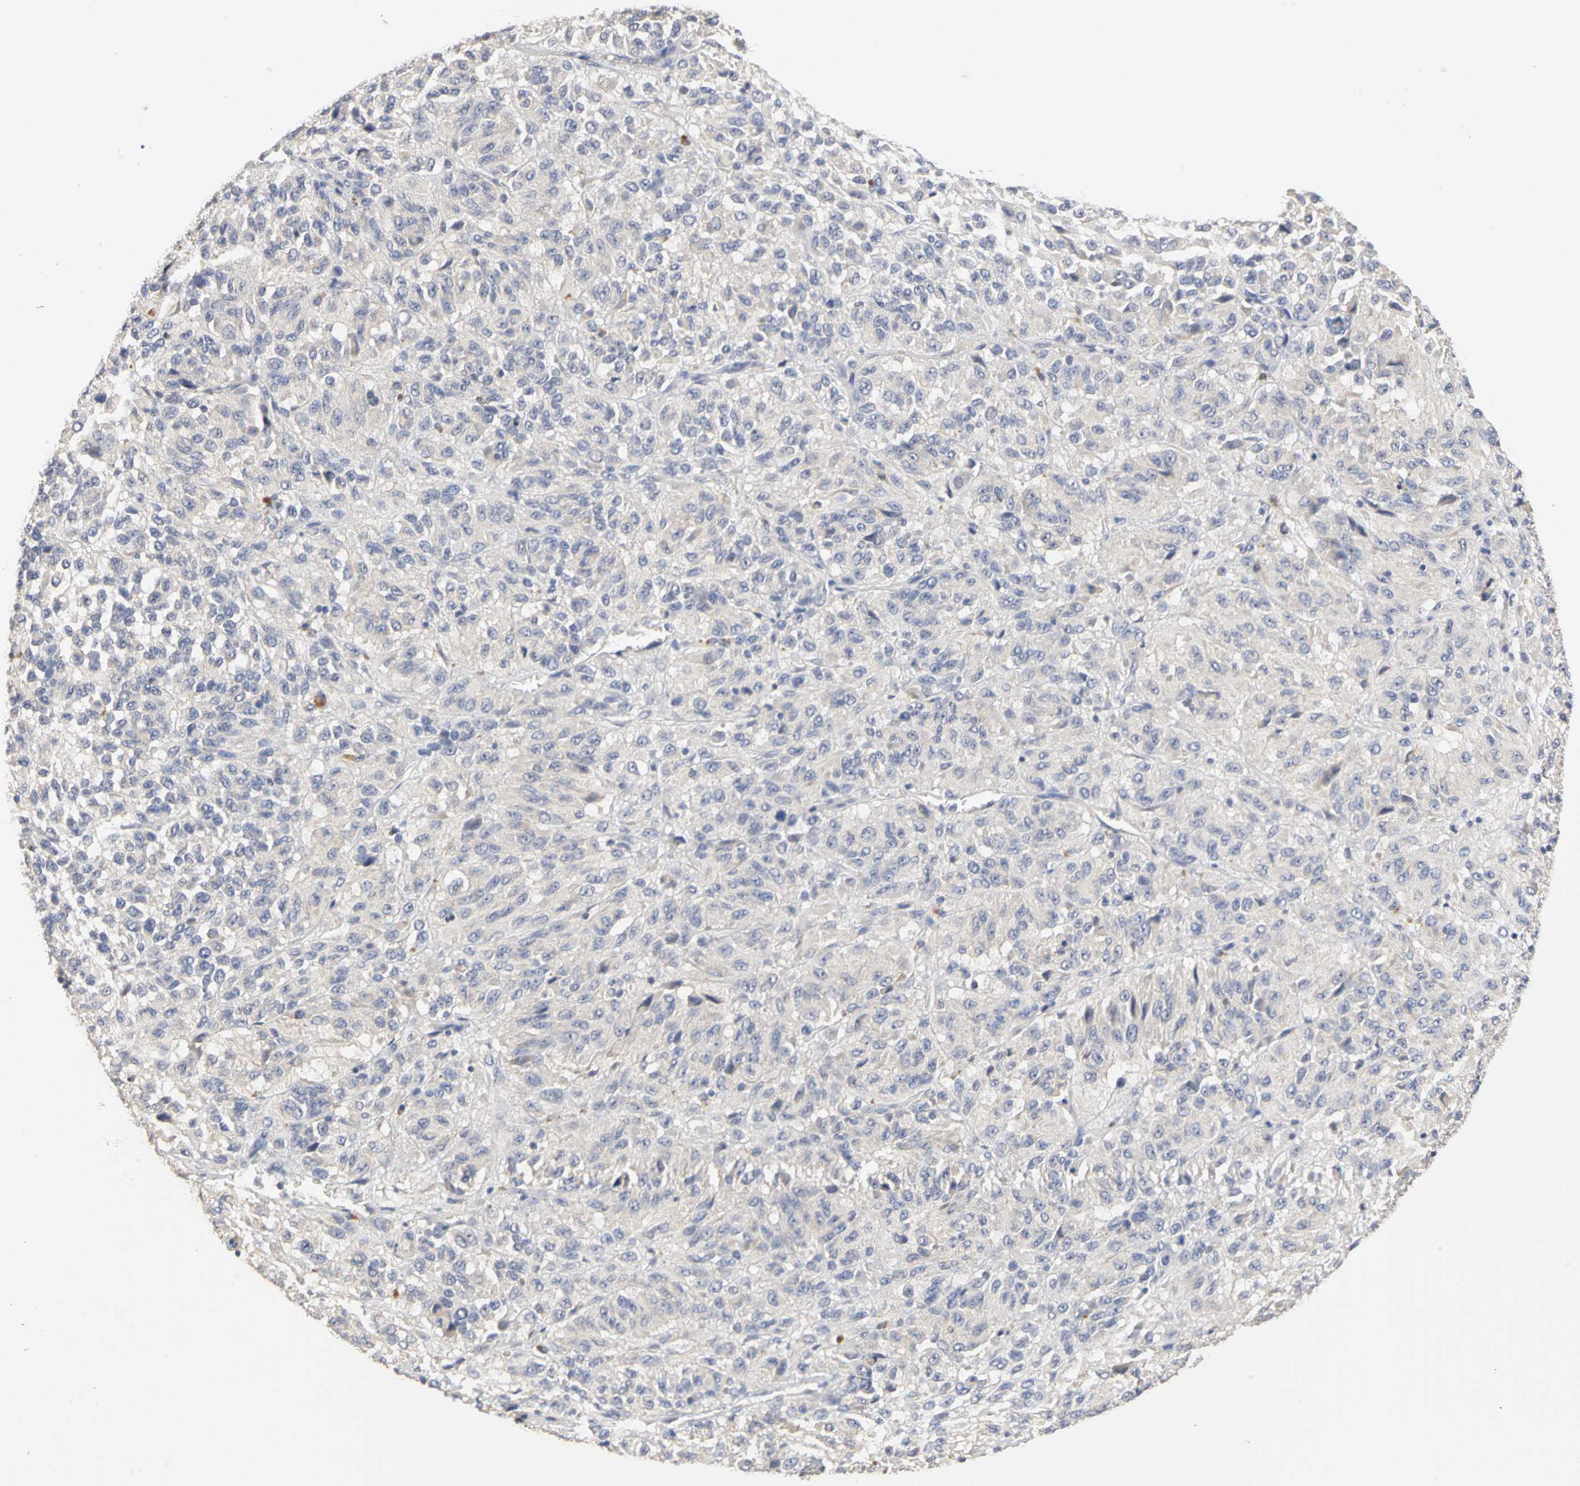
{"staining": {"intensity": "negative", "quantity": "none", "location": "none"}, "tissue": "melanoma", "cell_type": "Tumor cells", "image_type": "cancer", "snomed": [{"axis": "morphology", "description": "Malignant melanoma, Metastatic site"}, {"axis": "topography", "description": "Lung"}], "caption": "Protein analysis of melanoma shows no significant positivity in tumor cells. (DAB immunohistochemistry (IHC), high magnification).", "gene": "PGR", "patient": {"sex": "male", "age": 64}}